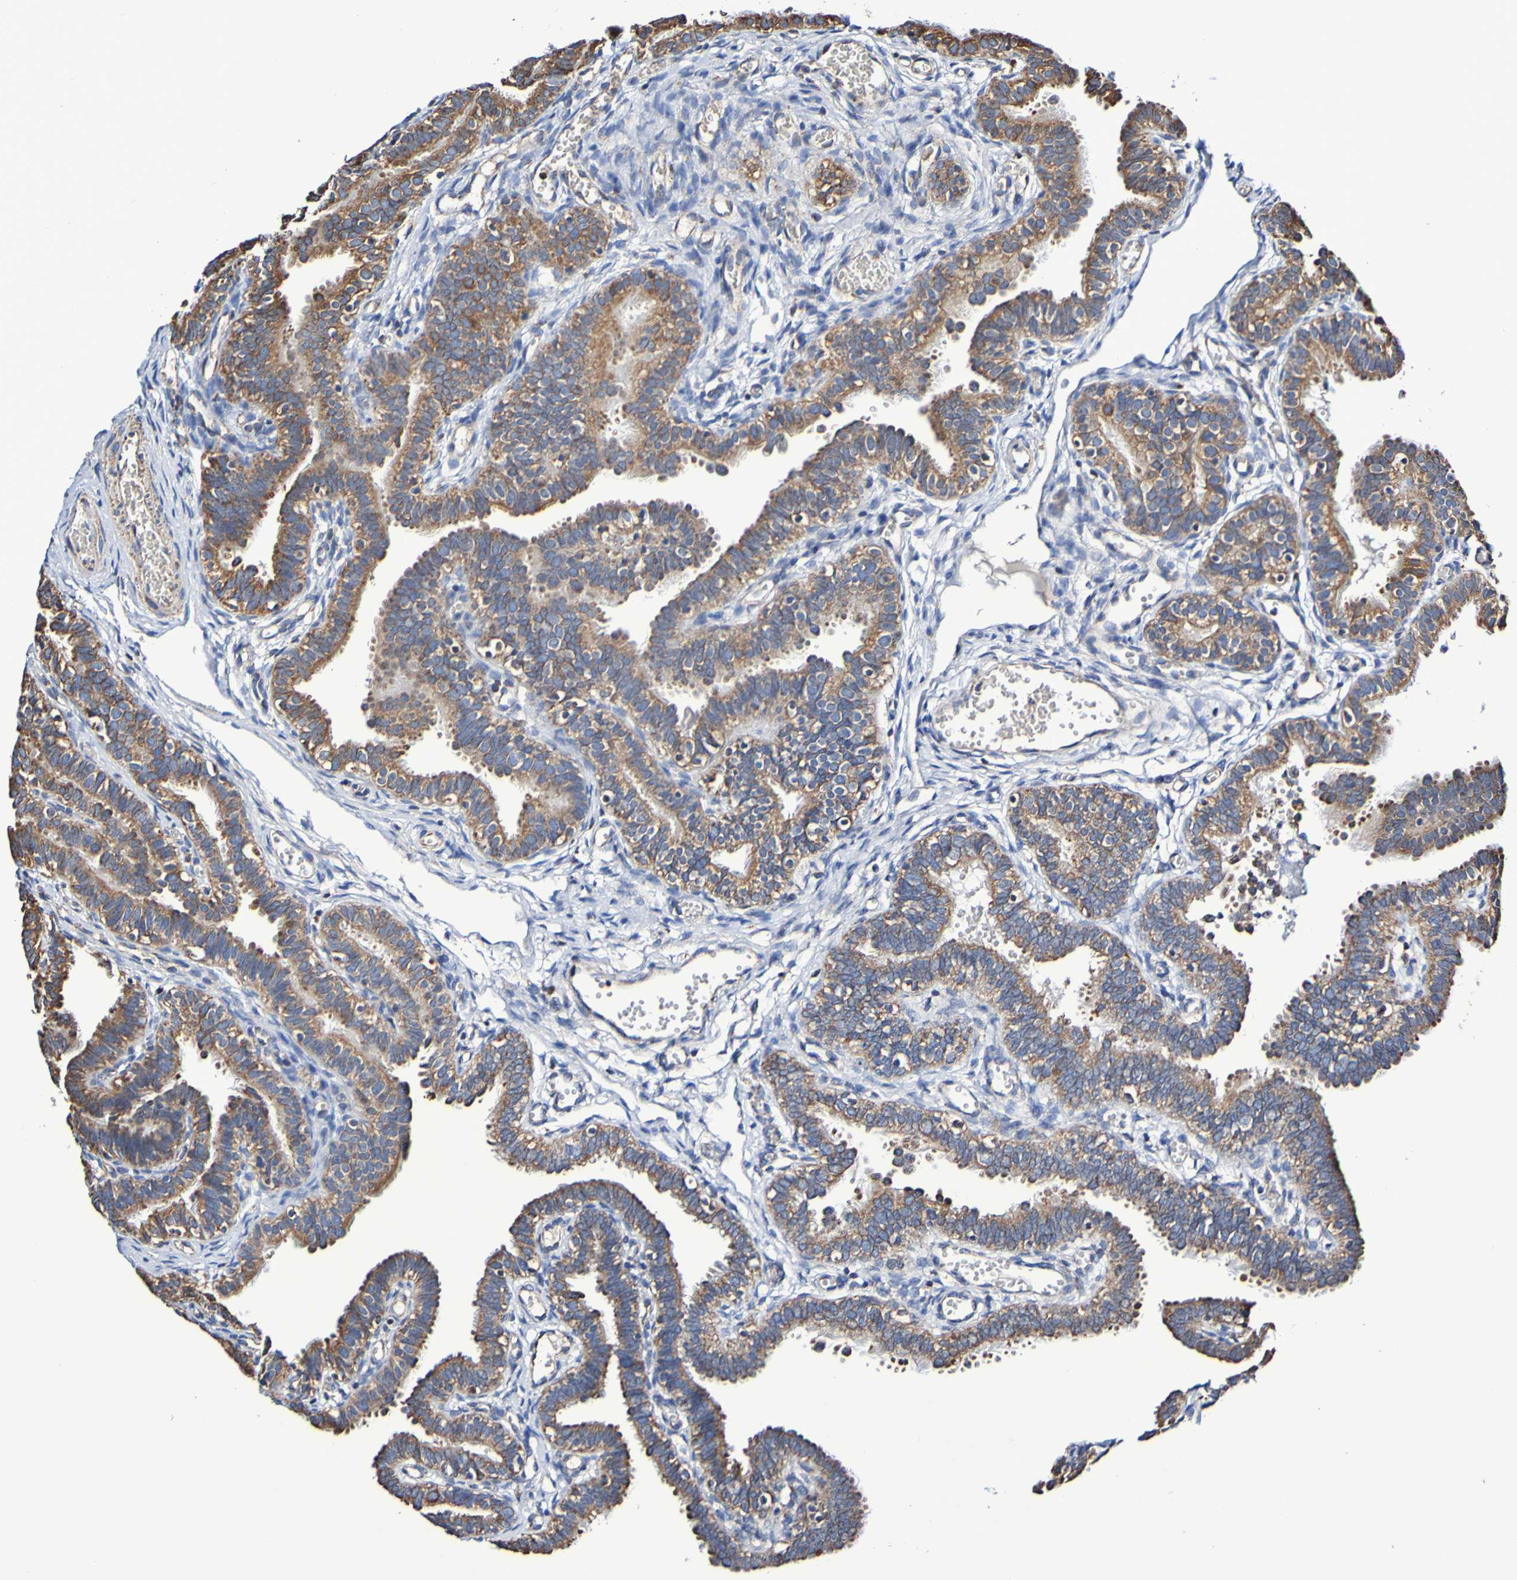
{"staining": {"intensity": "strong", "quantity": ">75%", "location": "cytoplasmic/membranous"}, "tissue": "fallopian tube", "cell_type": "Glandular cells", "image_type": "normal", "snomed": [{"axis": "morphology", "description": "Normal tissue, NOS"}, {"axis": "topography", "description": "Fallopian tube"}, {"axis": "topography", "description": "Placenta"}], "caption": "Immunohistochemical staining of normal human fallopian tube reveals high levels of strong cytoplasmic/membranous staining in approximately >75% of glandular cells.", "gene": "IL18R1", "patient": {"sex": "female", "age": 34}}